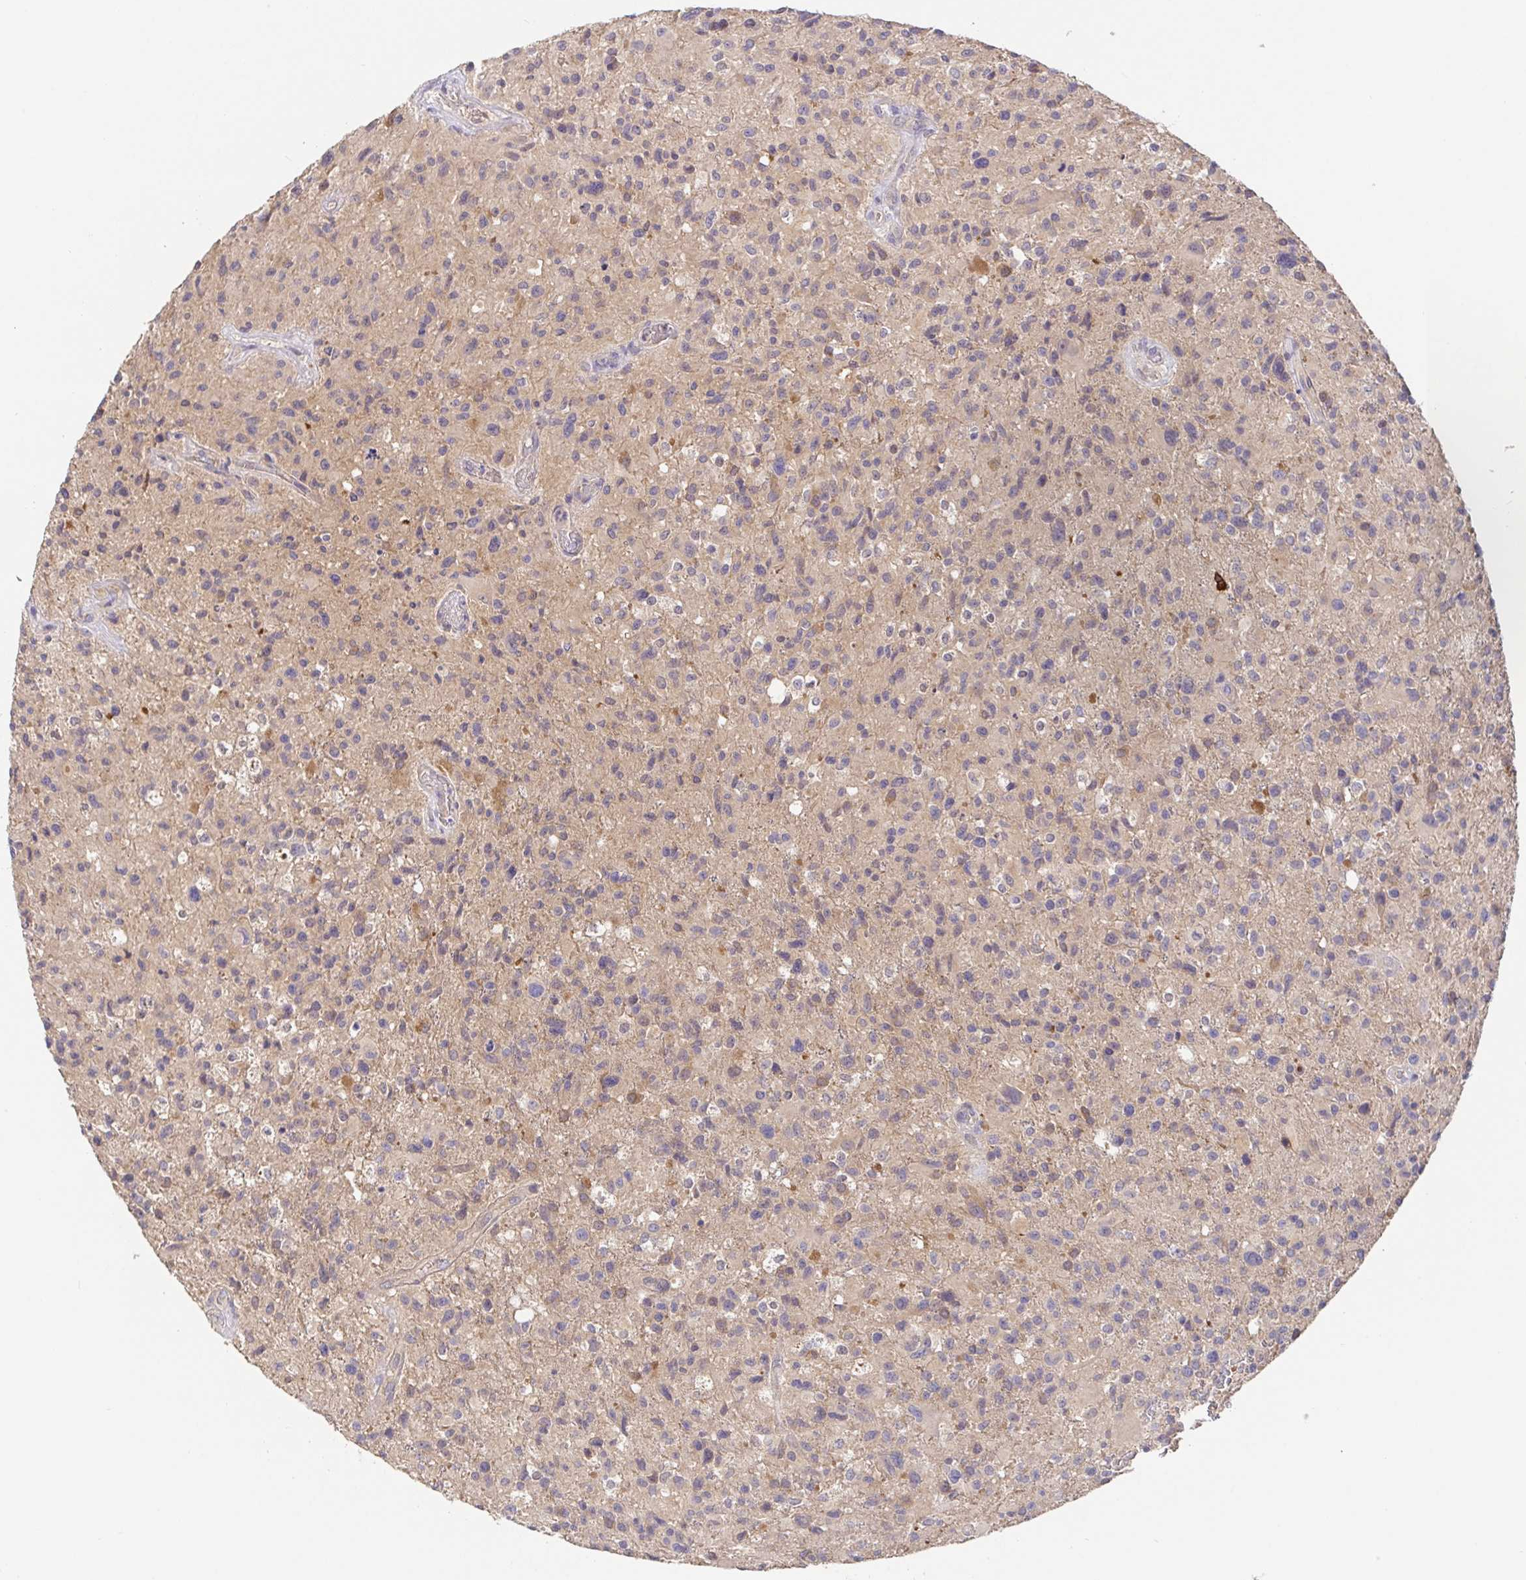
{"staining": {"intensity": "negative", "quantity": "none", "location": "none"}, "tissue": "glioma", "cell_type": "Tumor cells", "image_type": "cancer", "snomed": [{"axis": "morphology", "description": "Glioma, malignant, High grade"}, {"axis": "topography", "description": "Brain"}], "caption": "High magnification brightfield microscopy of glioma stained with DAB (brown) and counterstained with hematoxylin (blue): tumor cells show no significant staining.", "gene": "HAGH", "patient": {"sex": "male", "age": 63}}